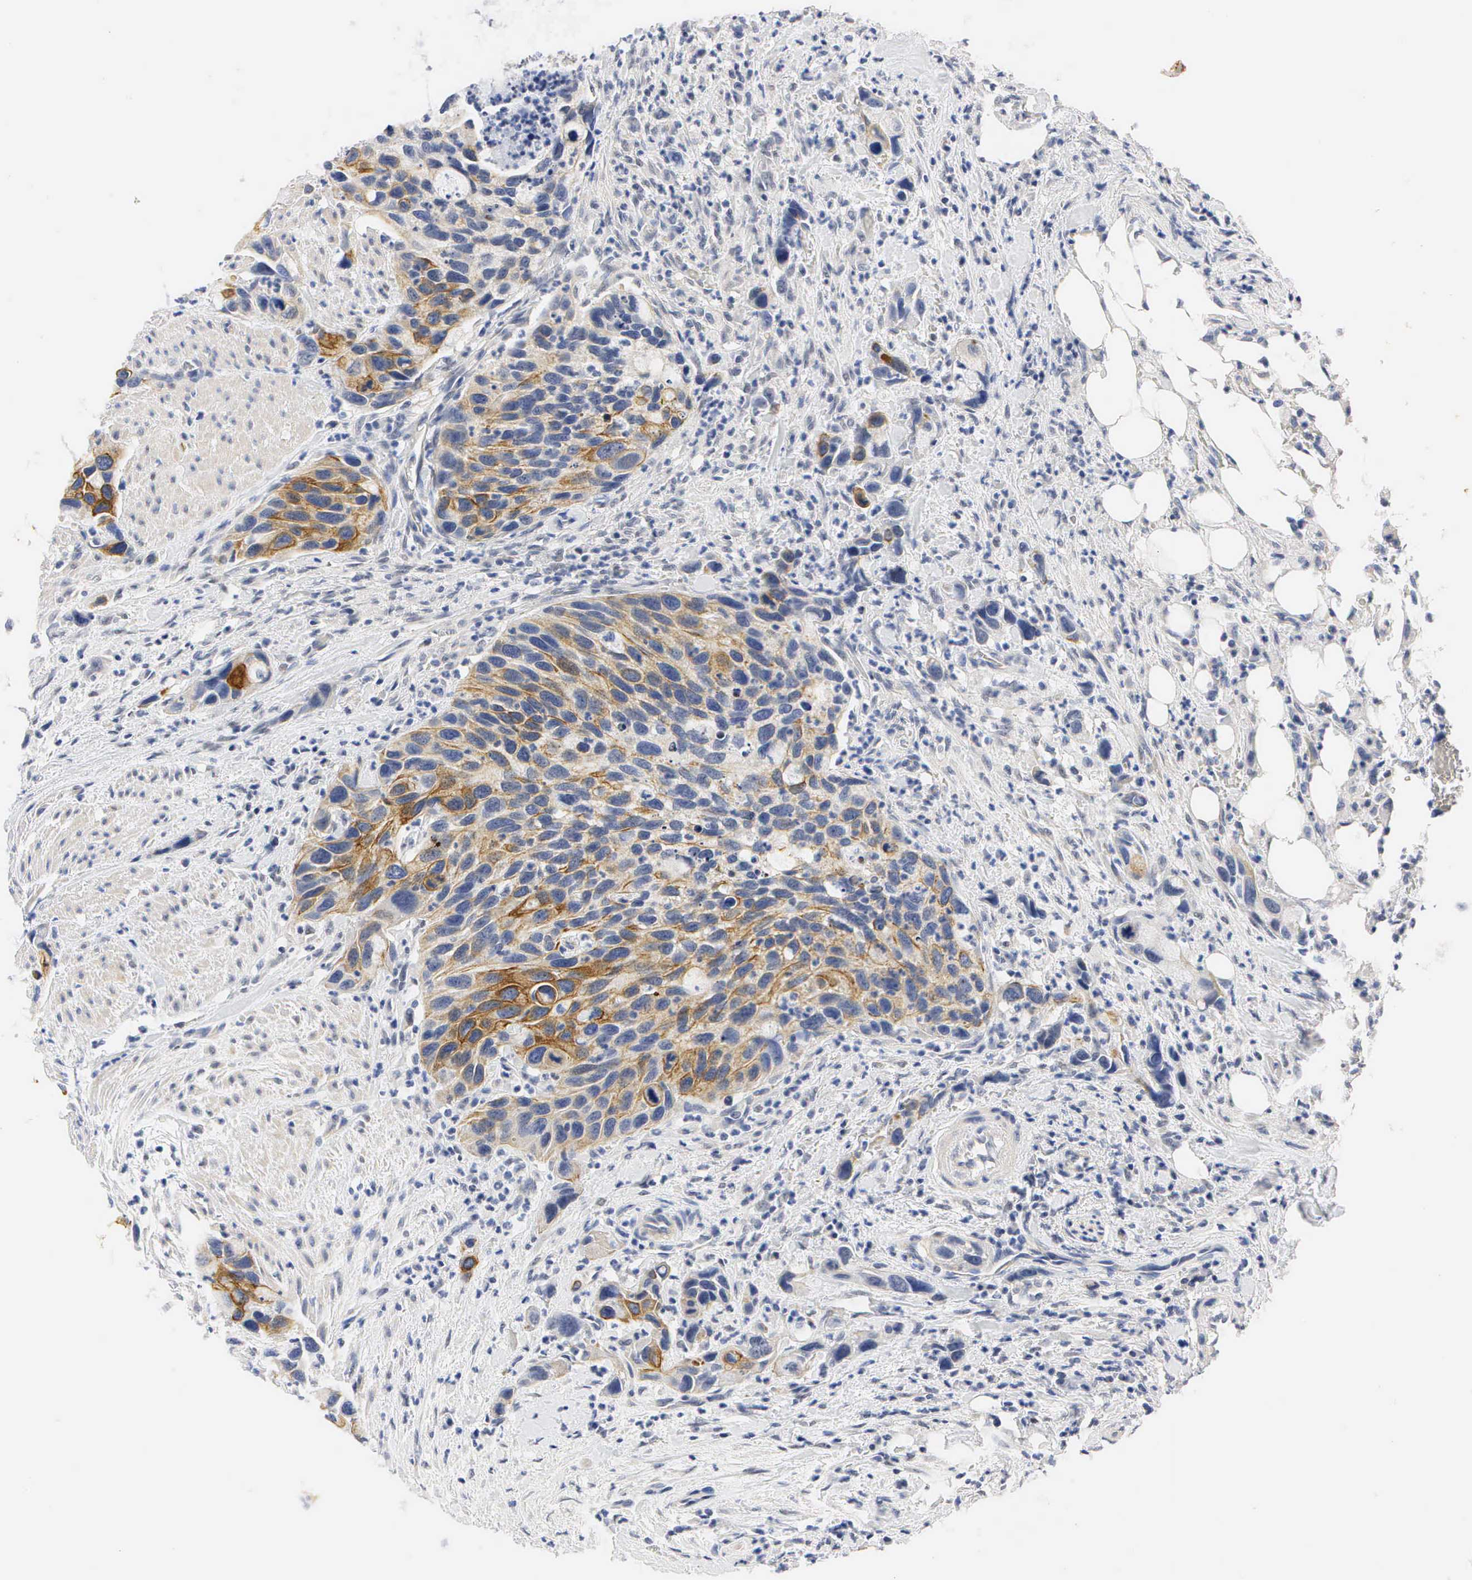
{"staining": {"intensity": "moderate", "quantity": "25%-75%", "location": "cytoplasmic/membranous"}, "tissue": "urothelial cancer", "cell_type": "Tumor cells", "image_type": "cancer", "snomed": [{"axis": "morphology", "description": "Urothelial carcinoma, High grade"}, {"axis": "topography", "description": "Urinary bladder"}], "caption": "The histopathology image exhibits immunohistochemical staining of urothelial carcinoma (high-grade). There is moderate cytoplasmic/membranous expression is identified in approximately 25%-75% of tumor cells.", "gene": "PGR", "patient": {"sex": "male", "age": 66}}